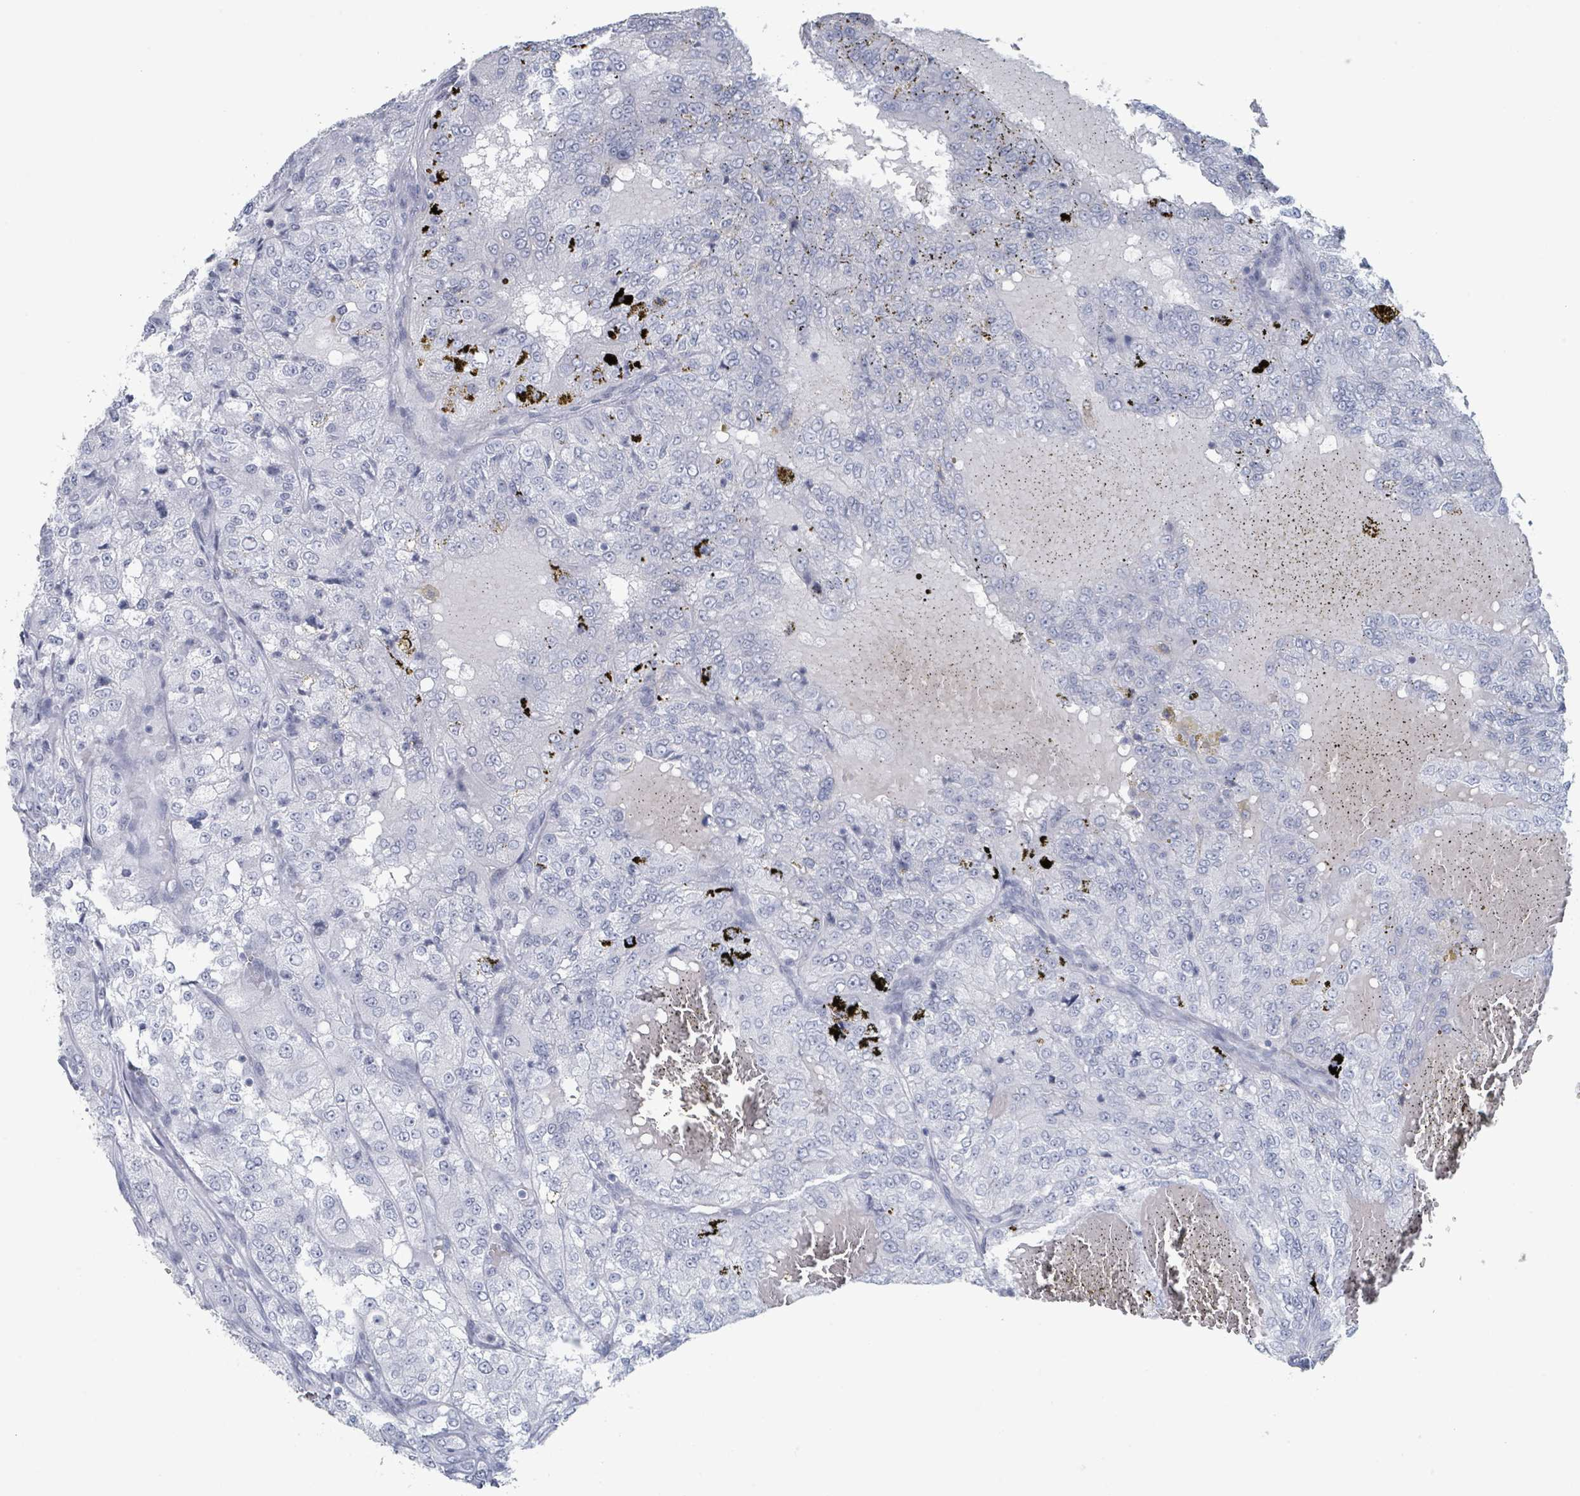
{"staining": {"intensity": "negative", "quantity": "none", "location": "none"}, "tissue": "renal cancer", "cell_type": "Tumor cells", "image_type": "cancer", "snomed": [{"axis": "morphology", "description": "Adenocarcinoma, NOS"}, {"axis": "topography", "description": "Kidney"}], "caption": "Immunohistochemistry (IHC) micrograph of neoplastic tissue: human renal cancer (adenocarcinoma) stained with DAB (3,3'-diaminobenzidine) reveals no significant protein positivity in tumor cells. (Immunohistochemistry, brightfield microscopy, high magnification).", "gene": "GPR15LG", "patient": {"sex": "female", "age": 63}}